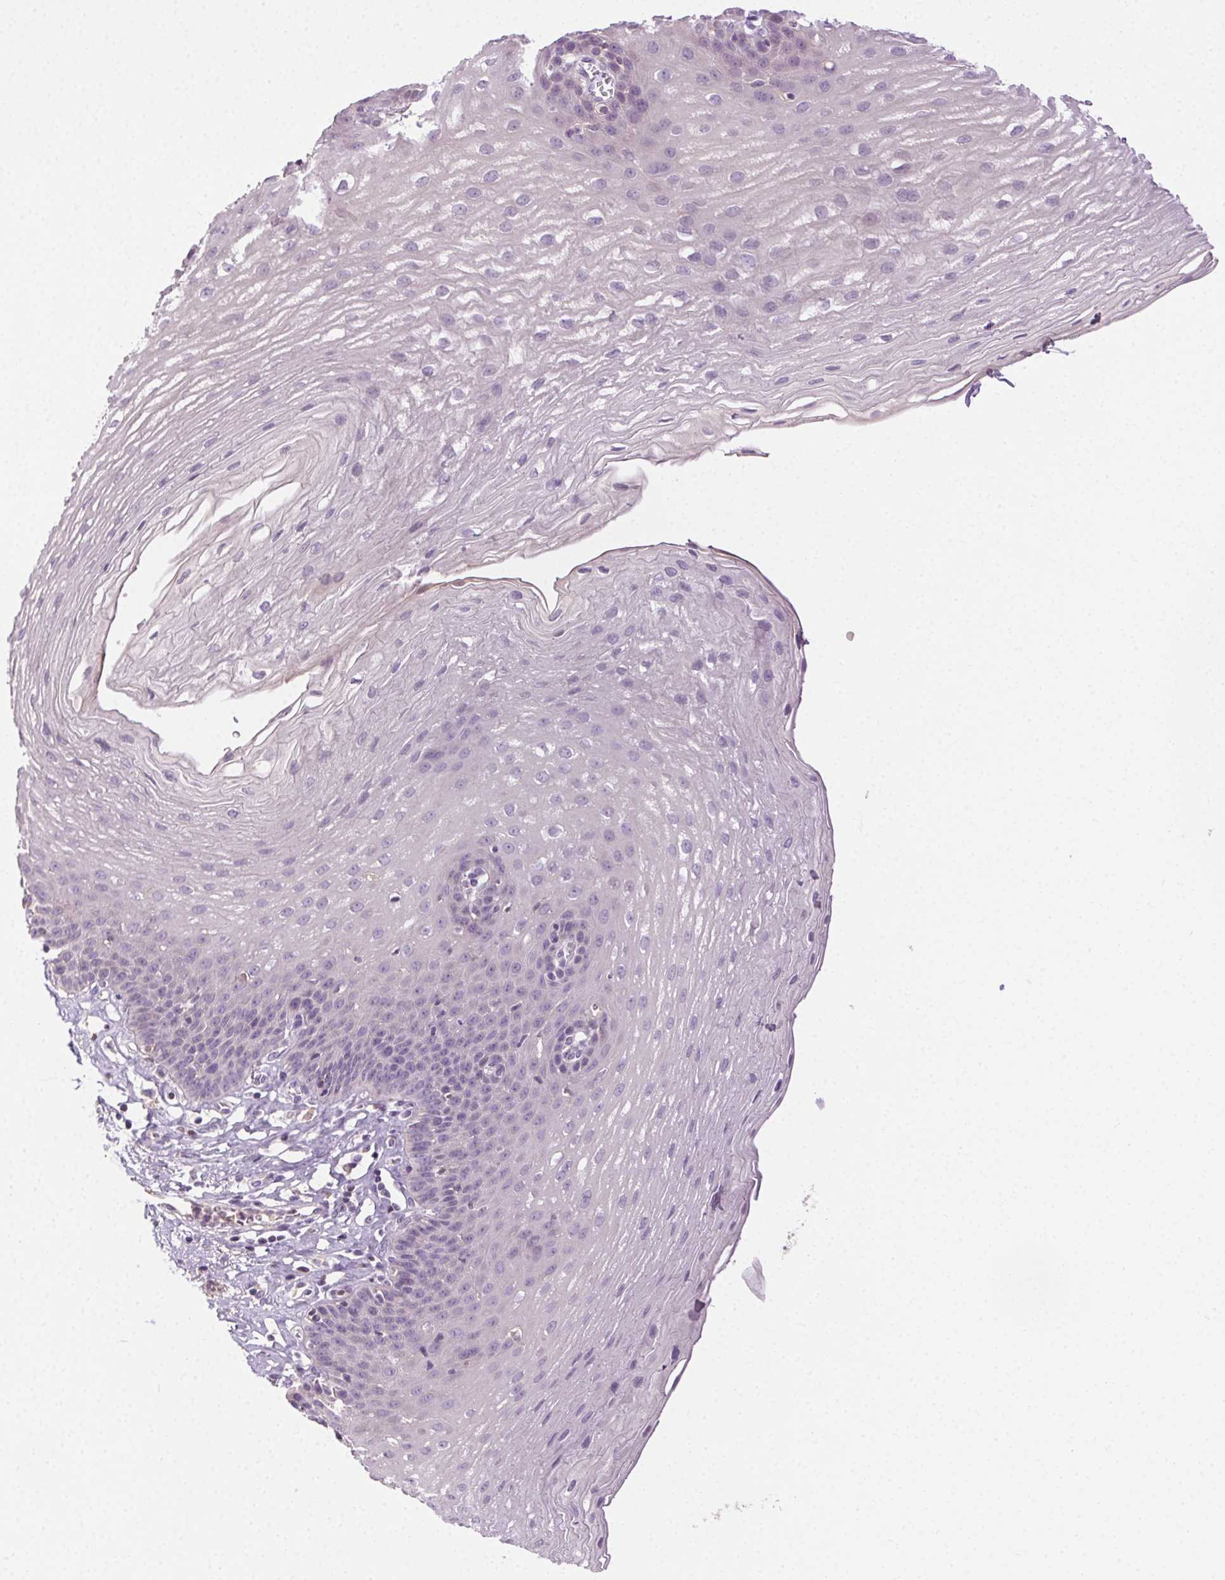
{"staining": {"intensity": "negative", "quantity": "none", "location": "none"}, "tissue": "esophagus", "cell_type": "Squamous epithelial cells", "image_type": "normal", "snomed": [{"axis": "morphology", "description": "Normal tissue, NOS"}, {"axis": "topography", "description": "Esophagus"}], "caption": "Squamous epithelial cells show no significant expression in normal esophagus.", "gene": "BPIFB2", "patient": {"sex": "female", "age": 81}}